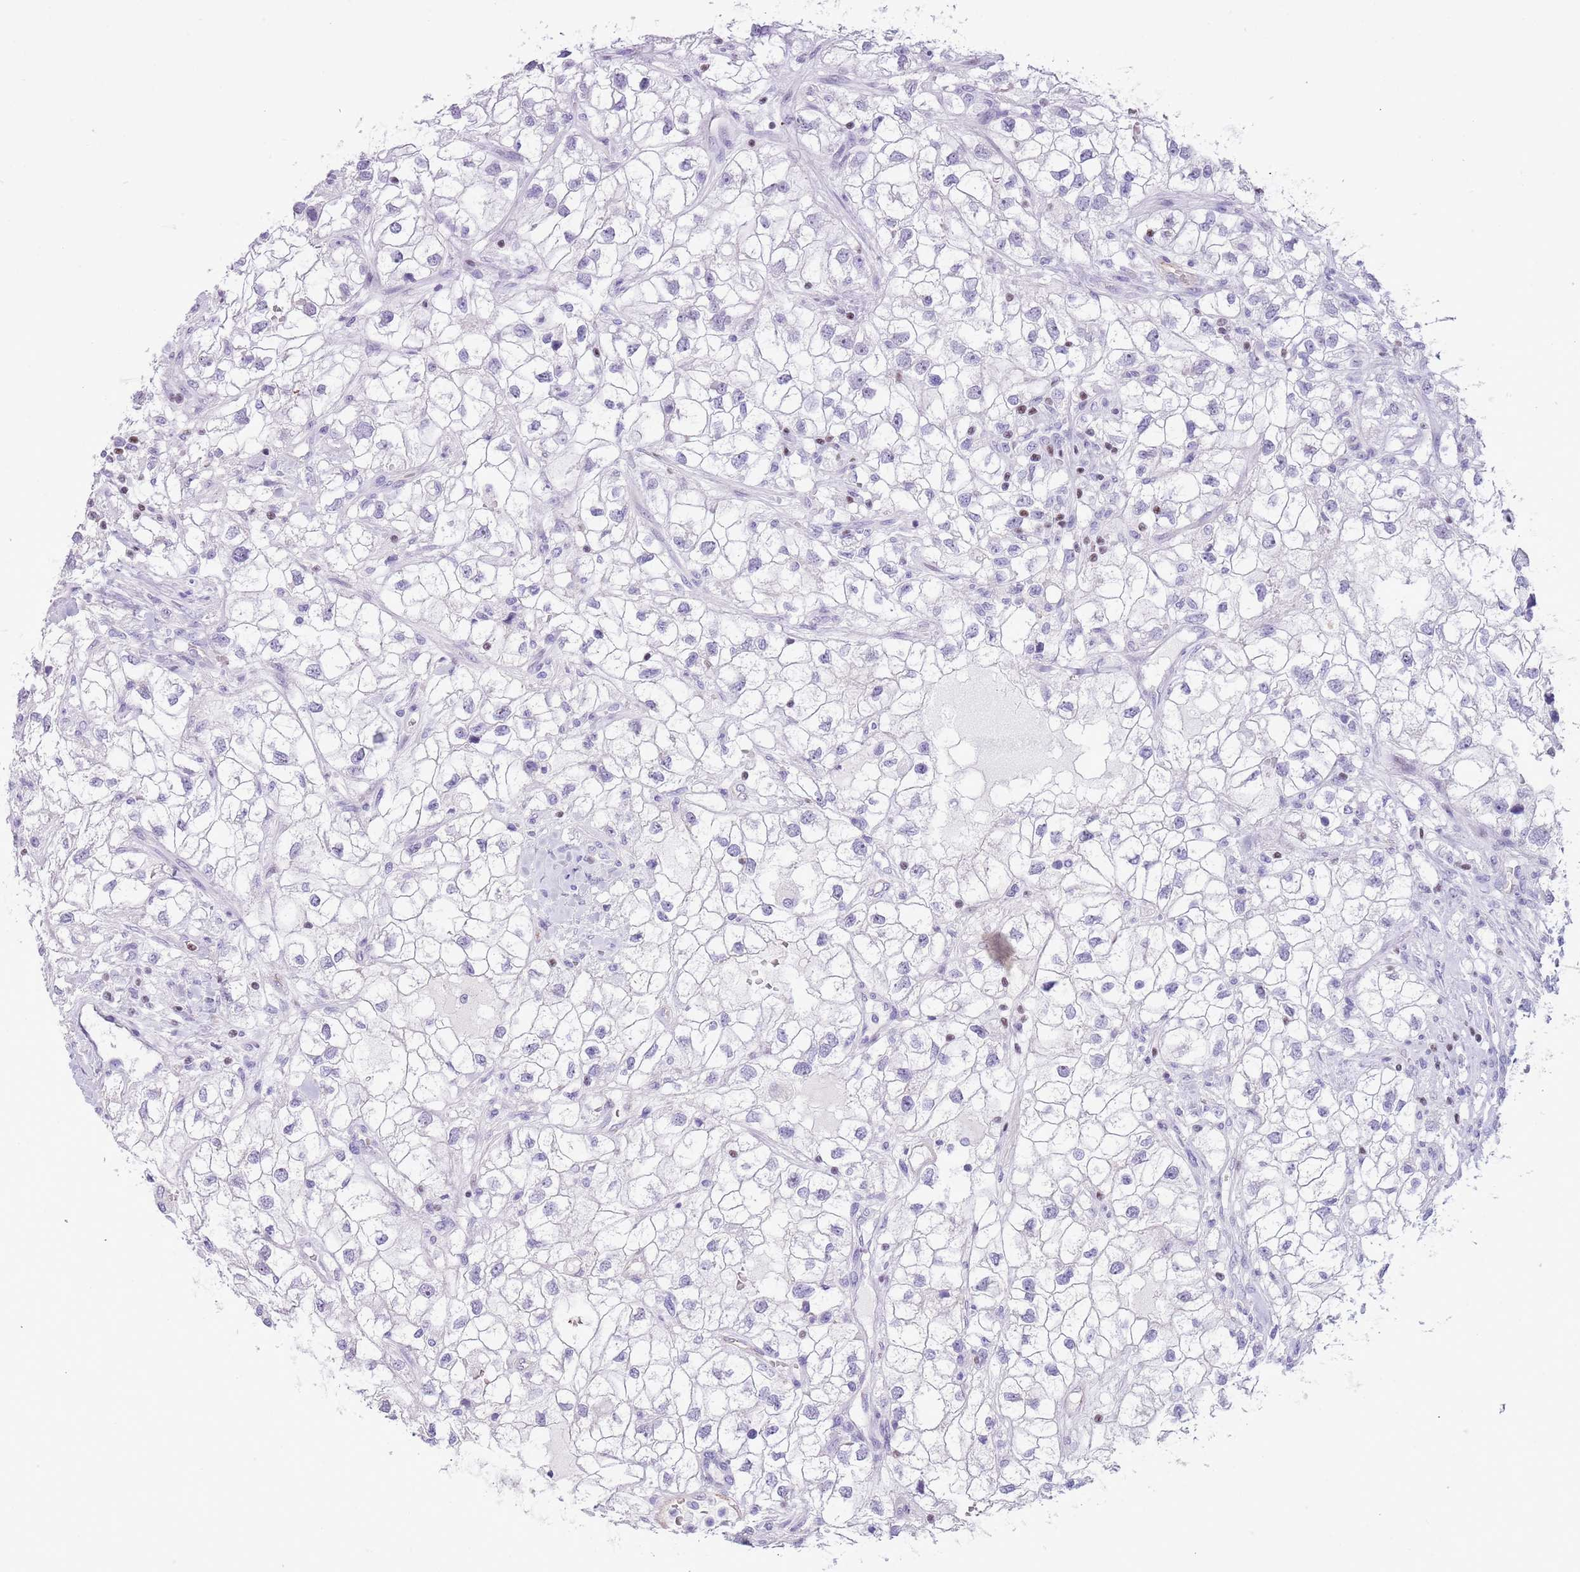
{"staining": {"intensity": "negative", "quantity": "none", "location": "none"}, "tissue": "renal cancer", "cell_type": "Tumor cells", "image_type": "cancer", "snomed": [{"axis": "morphology", "description": "Adenocarcinoma, NOS"}, {"axis": "topography", "description": "Kidney"}], "caption": "This micrograph is of renal cancer stained with IHC to label a protein in brown with the nuclei are counter-stained blue. There is no positivity in tumor cells.", "gene": "BCL11B", "patient": {"sex": "male", "age": 59}}